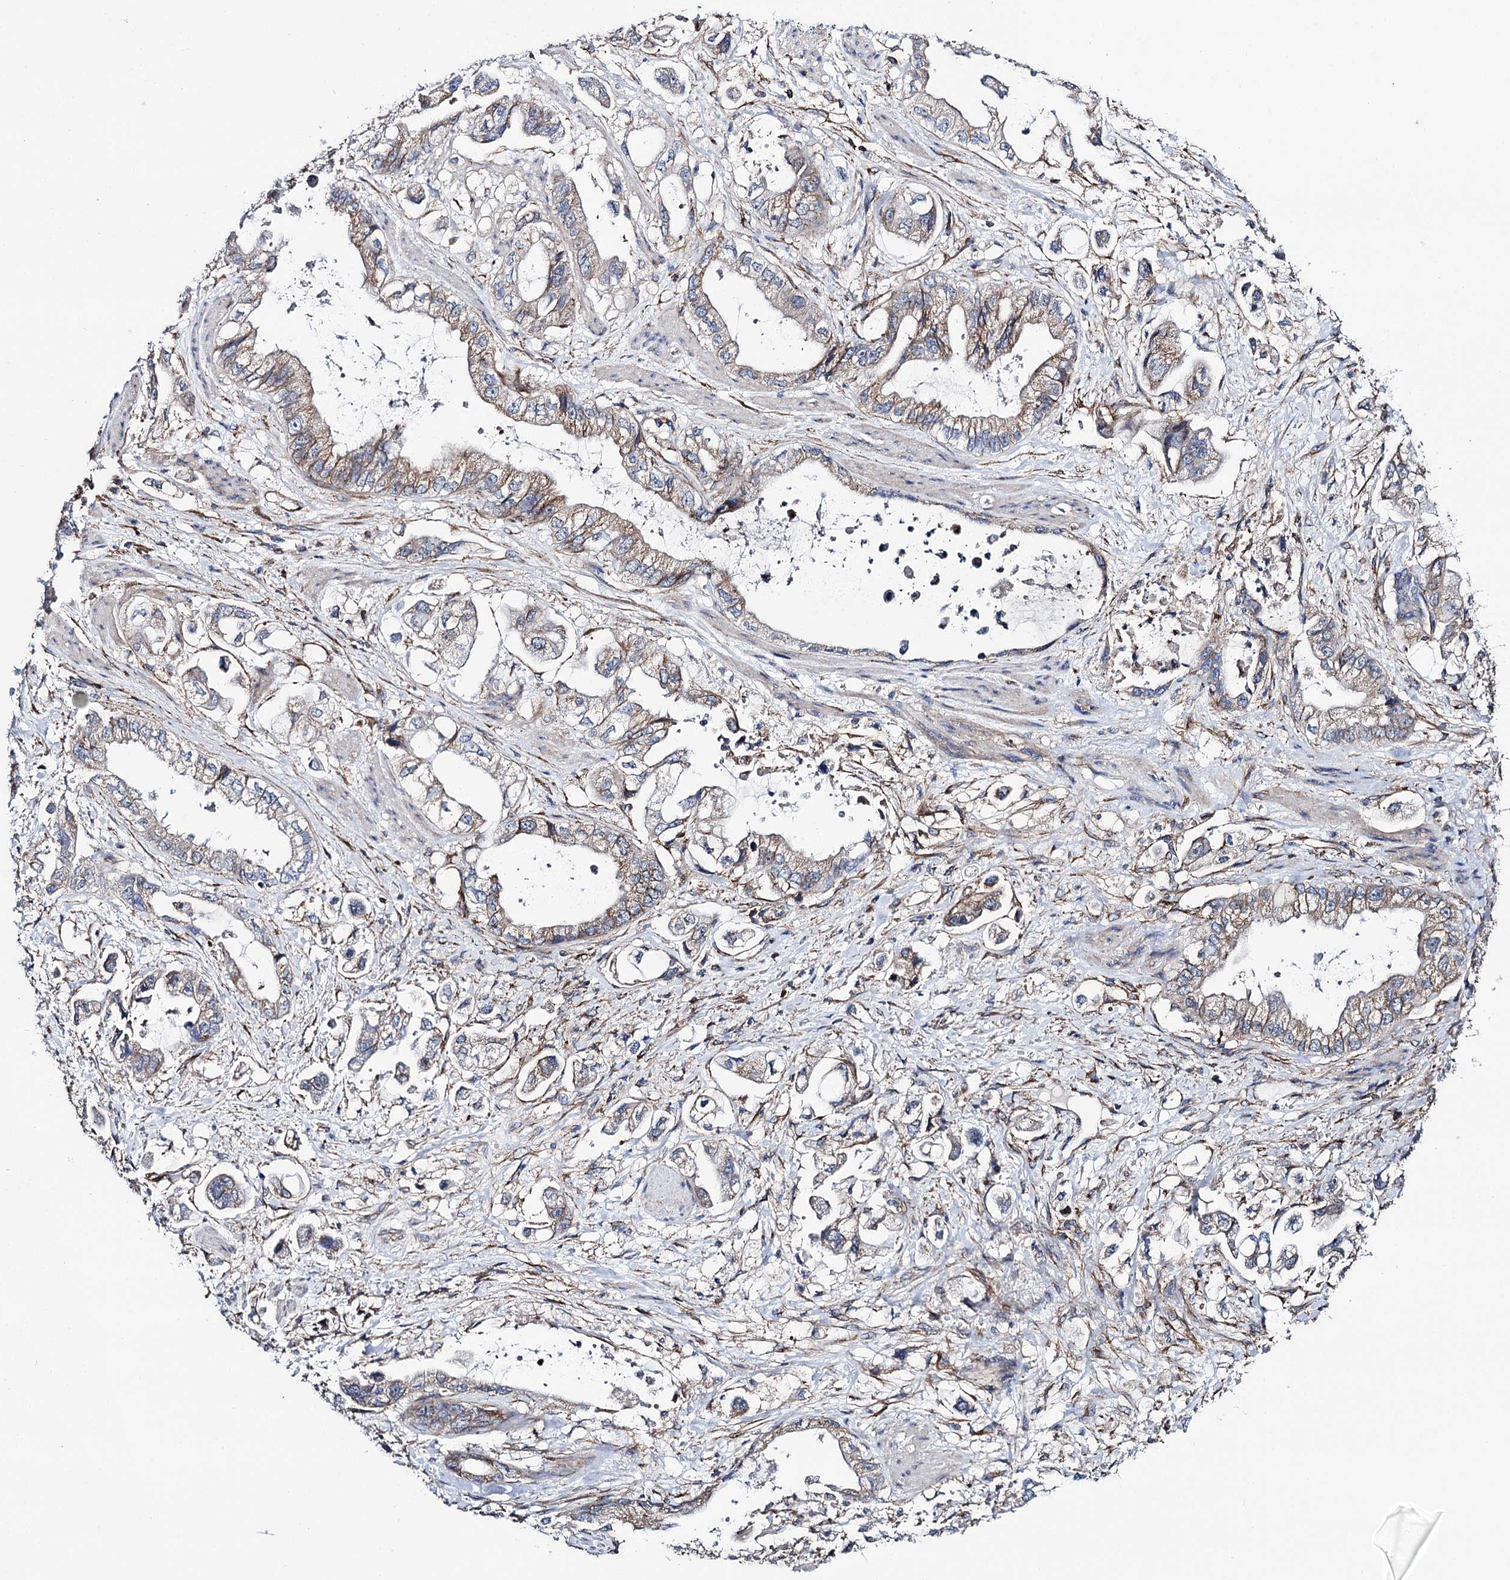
{"staining": {"intensity": "weak", "quantity": ">75%", "location": "cytoplasmic/membranous"}, "tissue": "stomach cancer", "cell_type": "Tumor cells", "image_type": "cancer", "snomed": [{"axis": "morphology", "description": "Adenocarcinoma, NOS"}, {"axis": "topography", "description": "Stomach"}], "caption": "IHC (DAB (3,3'-diaminobenzidine)) staining of stomach cancer exhibits weak cytoplasmic/membranous protein expression in about >75% of tumor cells.", "gene": "DEF6", "patient": {"sex": "male", "age": 62}}